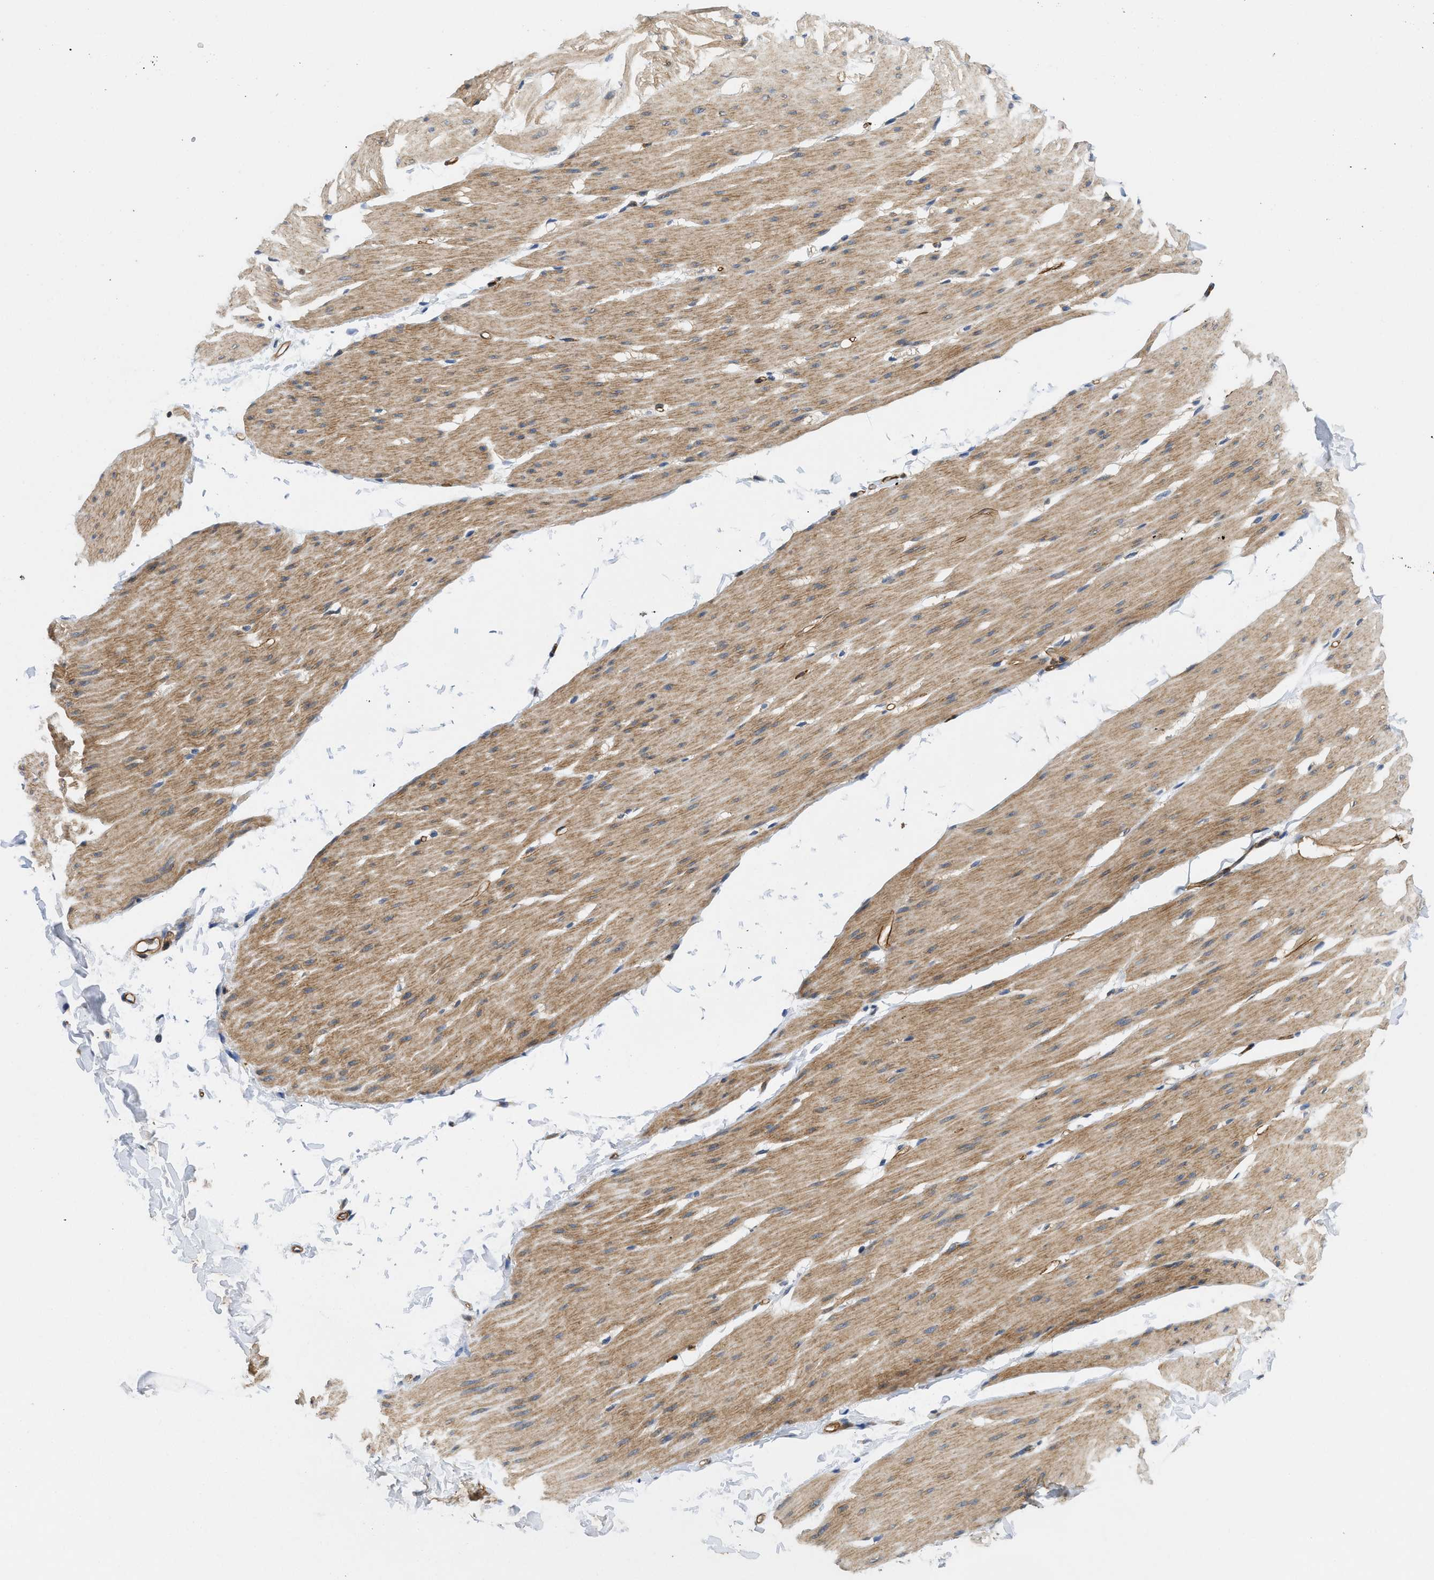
{"staining": {"intensity": "moderate", "quantity": ">75%", "location": "cytoplasmic/membranous"}, "tissue": "smooth muscle", "cell_type": "Smooth muscle cells", "image_type": "normal", "snomed": [{"axis": "morphology", "description": "Normal tissue, NOS"}, {"axis": "topography", "description": "Smooth muscle"}, {"axis": "topography", "description": "Colon"}], "caption": "Protein expression analysis of normal smooth muscle reveals moderate cytoplasmic/membranous expression in about >75% of smooth muscle cells. Nuclei are stained in blue.", "gene": "RAPH1", "patient": {"sex": "male", "age": 67}}